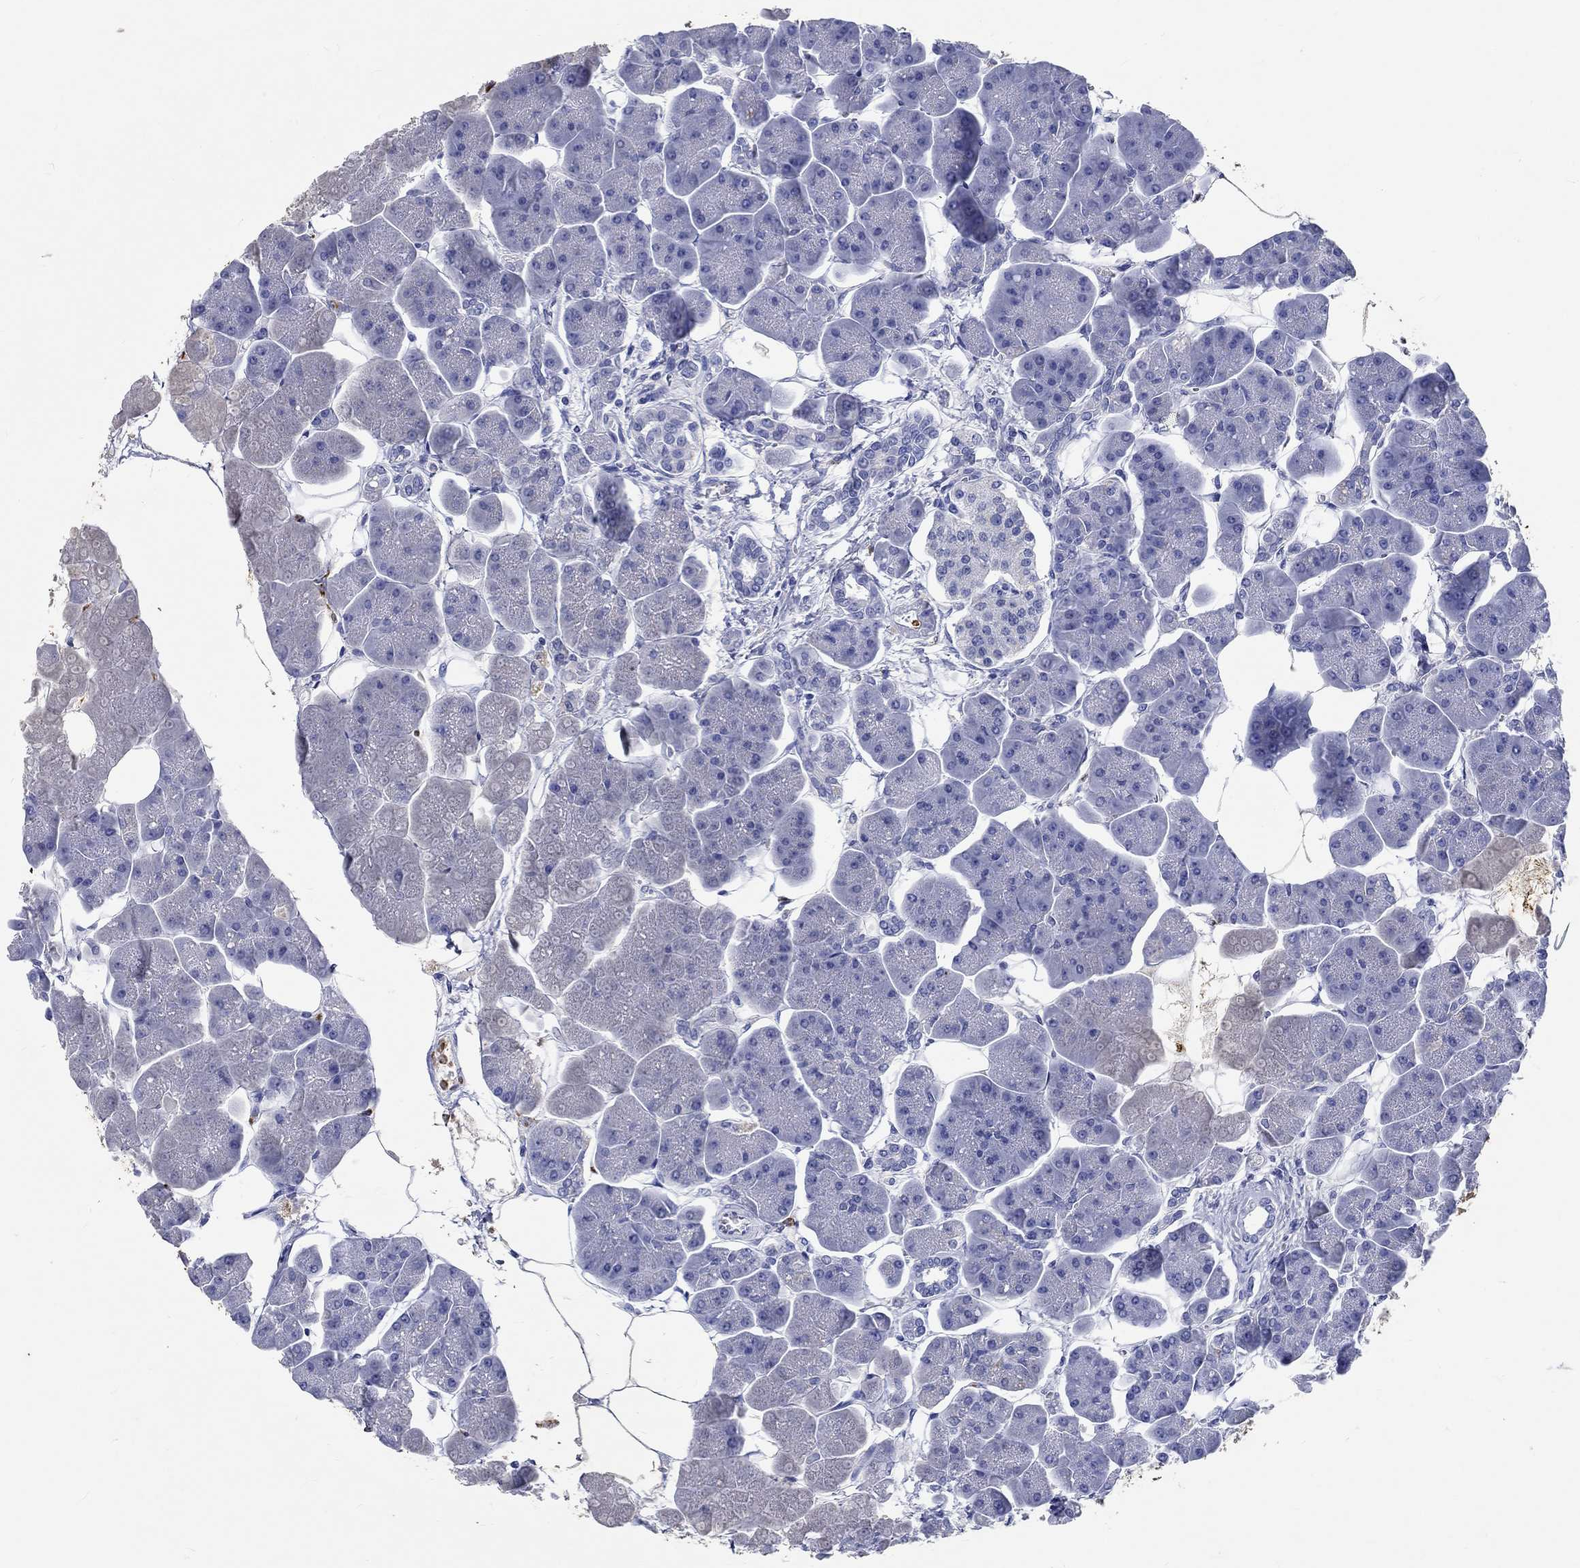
{"staining": {"intensity": "negative", "quantity": "none", "location": "none"}, "tissue": "pancreas", "cell_type": "Exocrine glandular cells", "image_type": "normal", "snomed": [{"axis": "morphology", "description": "Normal tissue, NOS"}, {"axis": "topography", "description": "Adipose tissue"}, {"axis": "topography", "description": "Pancreas"}, {"axis": "topography", "description": "Peripheral nerve tissue"}], "caption": "The histopathology image reveals no staining of exocrine glandular cells in benign pancreas. The staining is performed using DAB (3,3'-diaminobenzidine) brown chromogen with nuclei counter-stained in using hematoxylin.", "gene": "EPX", "patient": {"sex": "female", "age": 58}}